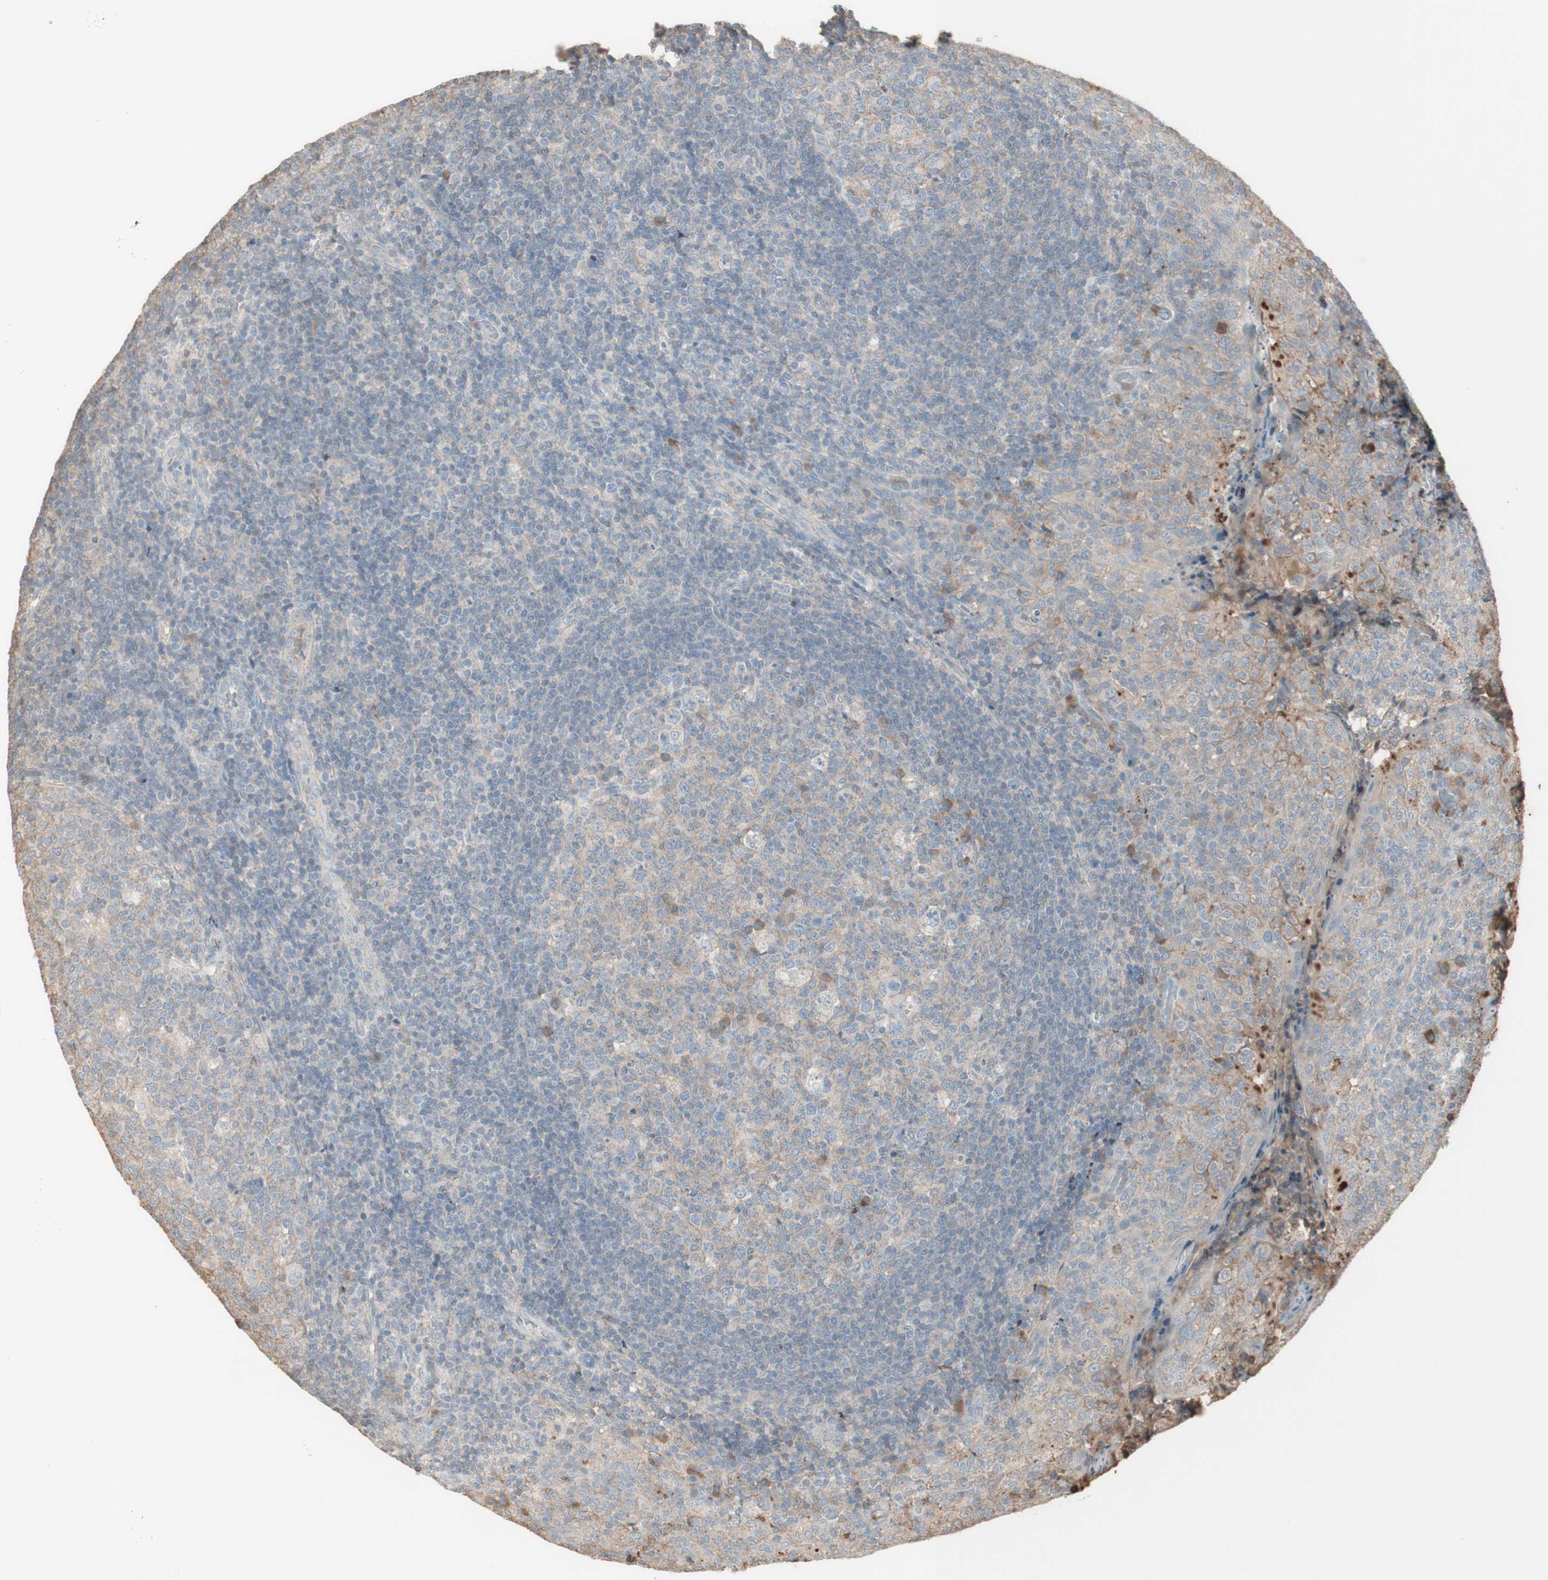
{"staining": {"intensity": "negative", "quantity": "none", "location": "none"}, "tissue": "tonsil", "cell_type": "Germinal center cells", "image_type": "normal", "snomed": [{"axis": "morphology", "description": "Normal tissue, NOS"}, {"axis": "topography", "description": "Tonsil"}], "caption": "Immunohistochemical staining of unremarkable human tonsil shows no significant positivity in germinal center cells.", "gene": "IFNG", "patient": {"sex": "female", "age": 19}}